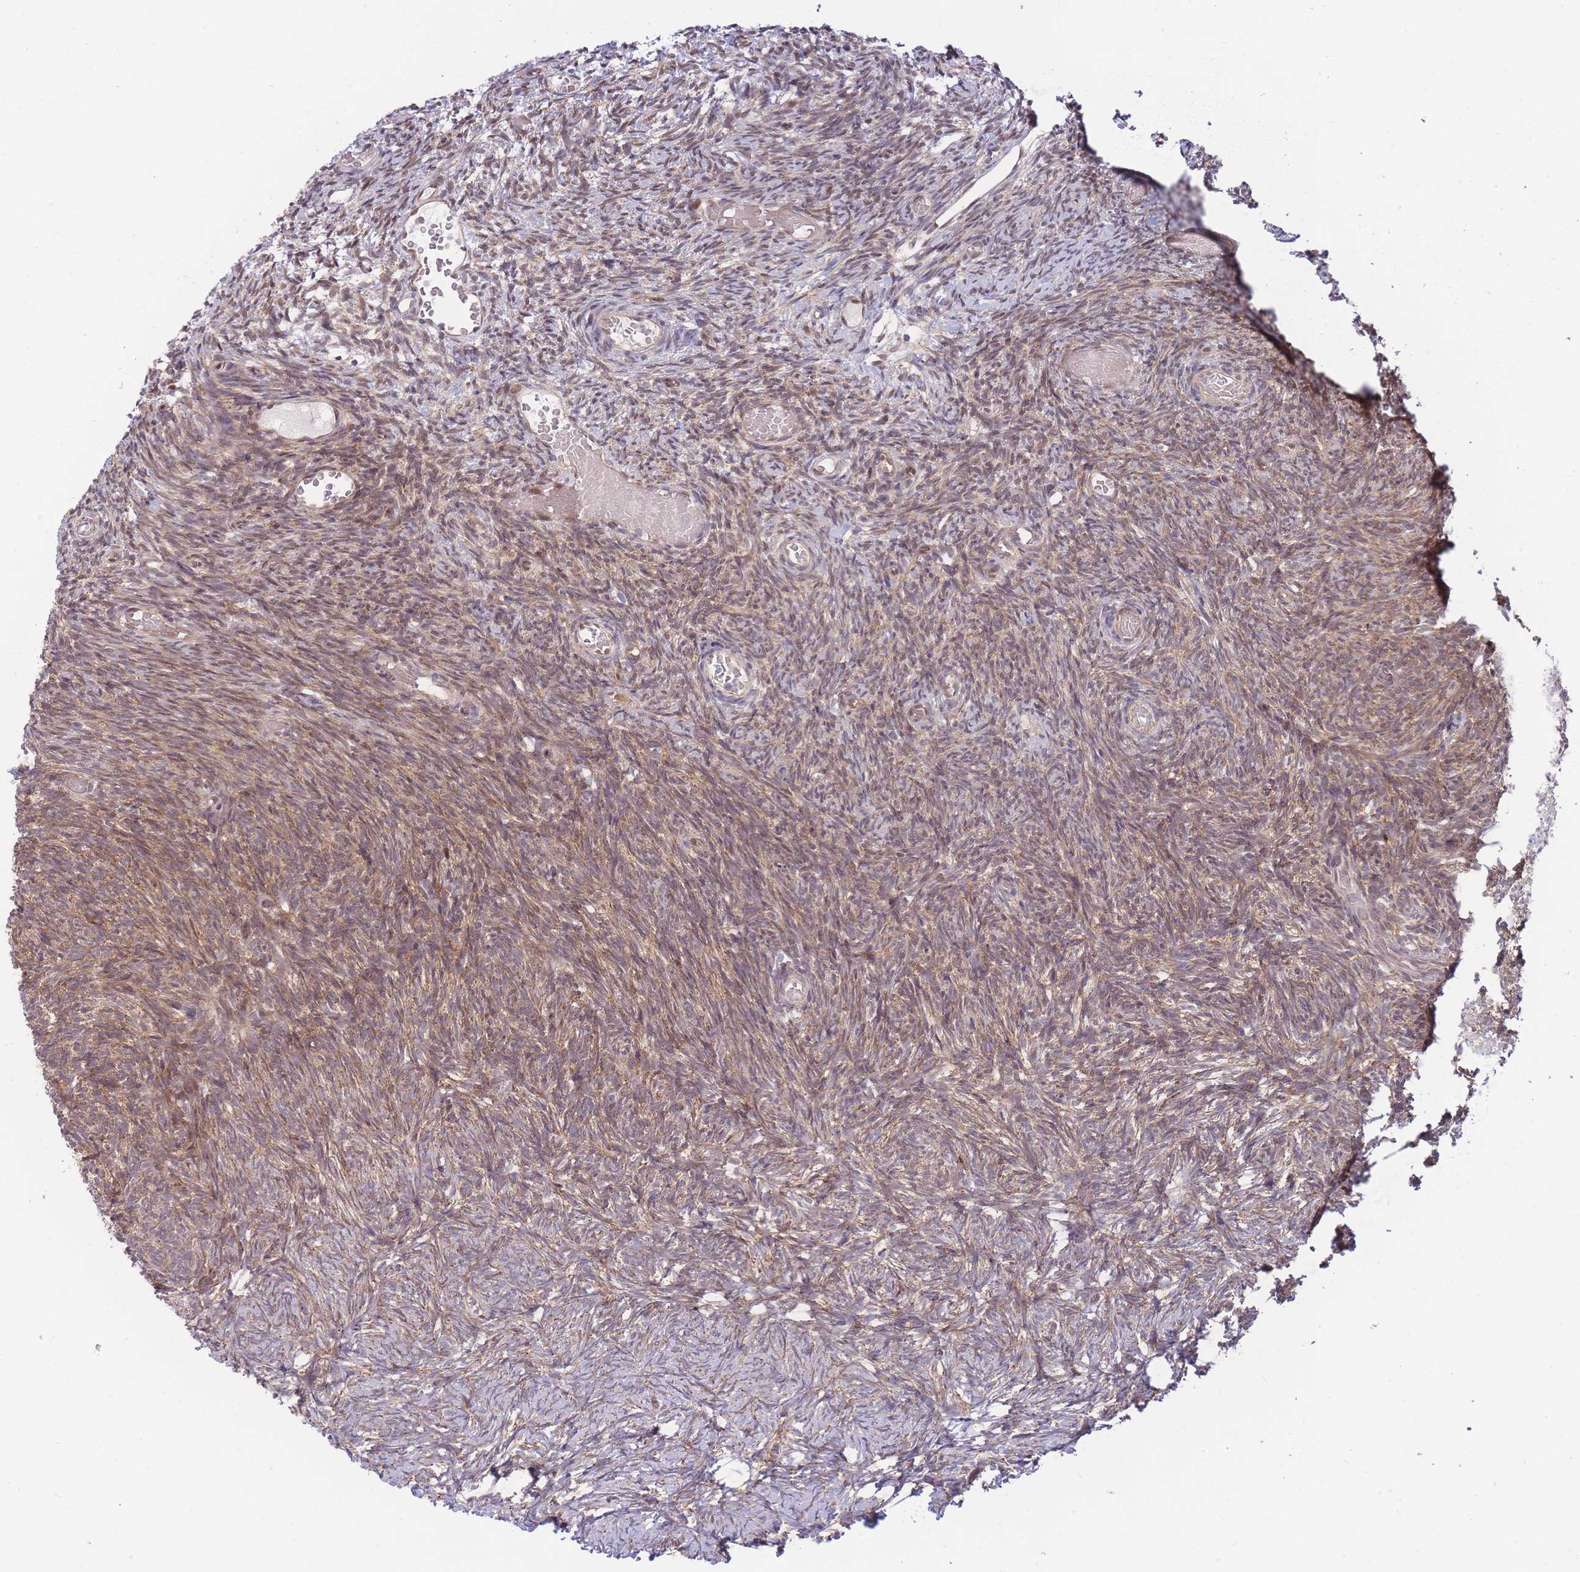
{"staining": {"intensity": "moderate", "quantity": ">75%", "location": "nuclear"}, "tissue": "ovary", "cell_type": "Ovarian stroma cells", "image_type": "normal", "snomed": [{"axis": "morphology", "description": "Normal tissue, NOS"}, {"axis": "topography", "description": "Ovary"}], "caption": "Immunohistochemistry staining of normal ovary, which demonstrates medium levels of moderate nuclear positivity in approximately >75% of ovarian stroma cells indicating moderate nuclear protein staining. The staining was performed using DAB (3,3'-diaminobenzidine) (brown) for protein detection and nuclei were counterstained in hematoxylin (blue).", "gene": "NSFL1C", "patient": {"sex": "female", "age": 39}}